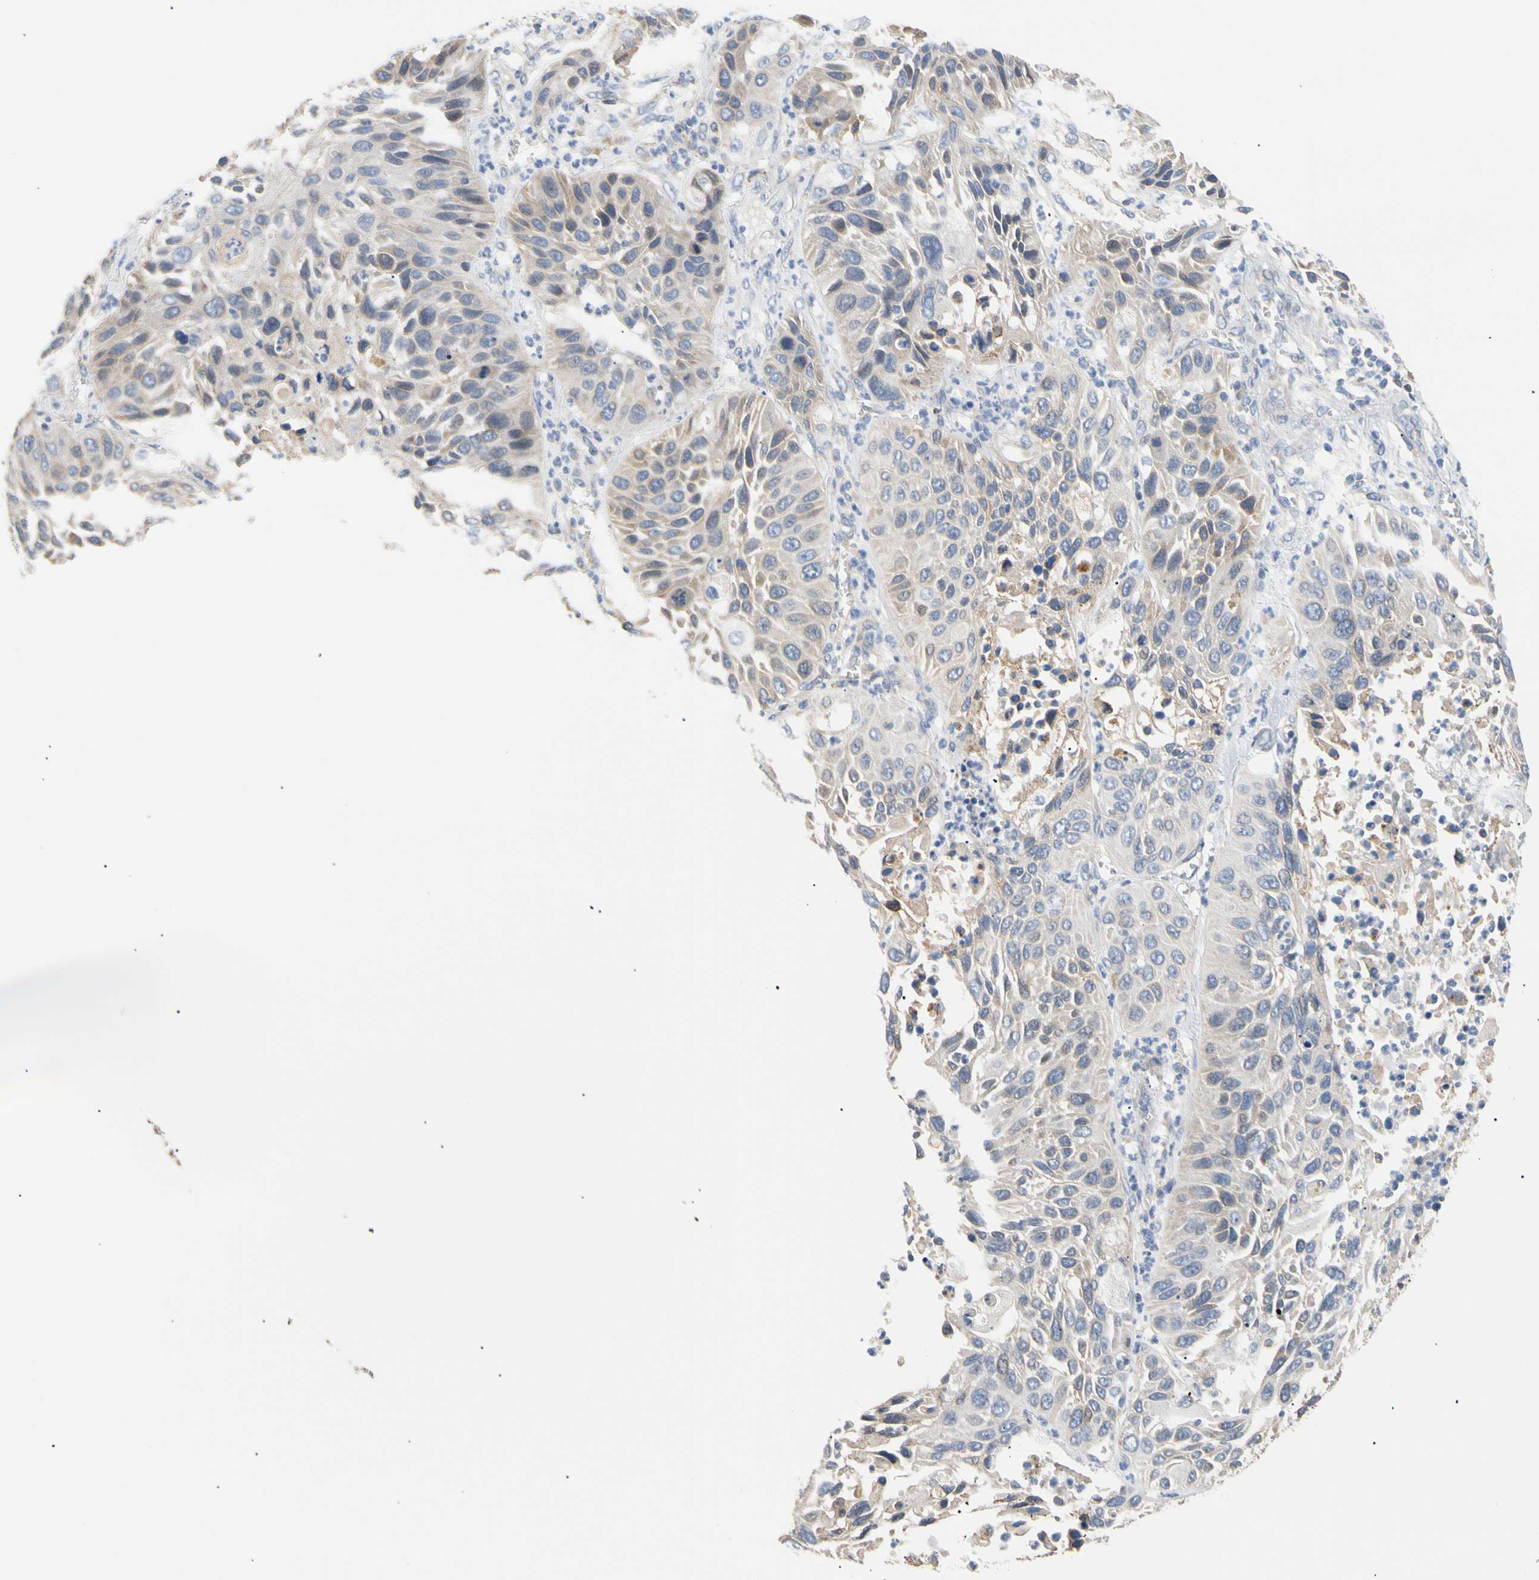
{"staining": {"intensity": "weak", "quantity": "25%-75%", "location": "cytoplasmic/membranous"}, "tissue": "lung cancer", "cell_type": "Tumor cells", "image_type": "cancer", "snomed": [{"axis": "morphology", "description": "Squamous cell carcinoma, NOS"}, {"axis": "topography", "description": "Lung"}], "caption": "IHC (DAB) staining of human squamous cell carcinoma (lung) reveals weak cytoplasmic/membranous protein staining in about 25%-75% of tumor cells.", "gene": "PLGRKT", "patient": {"sex": "female", "age": 76}}